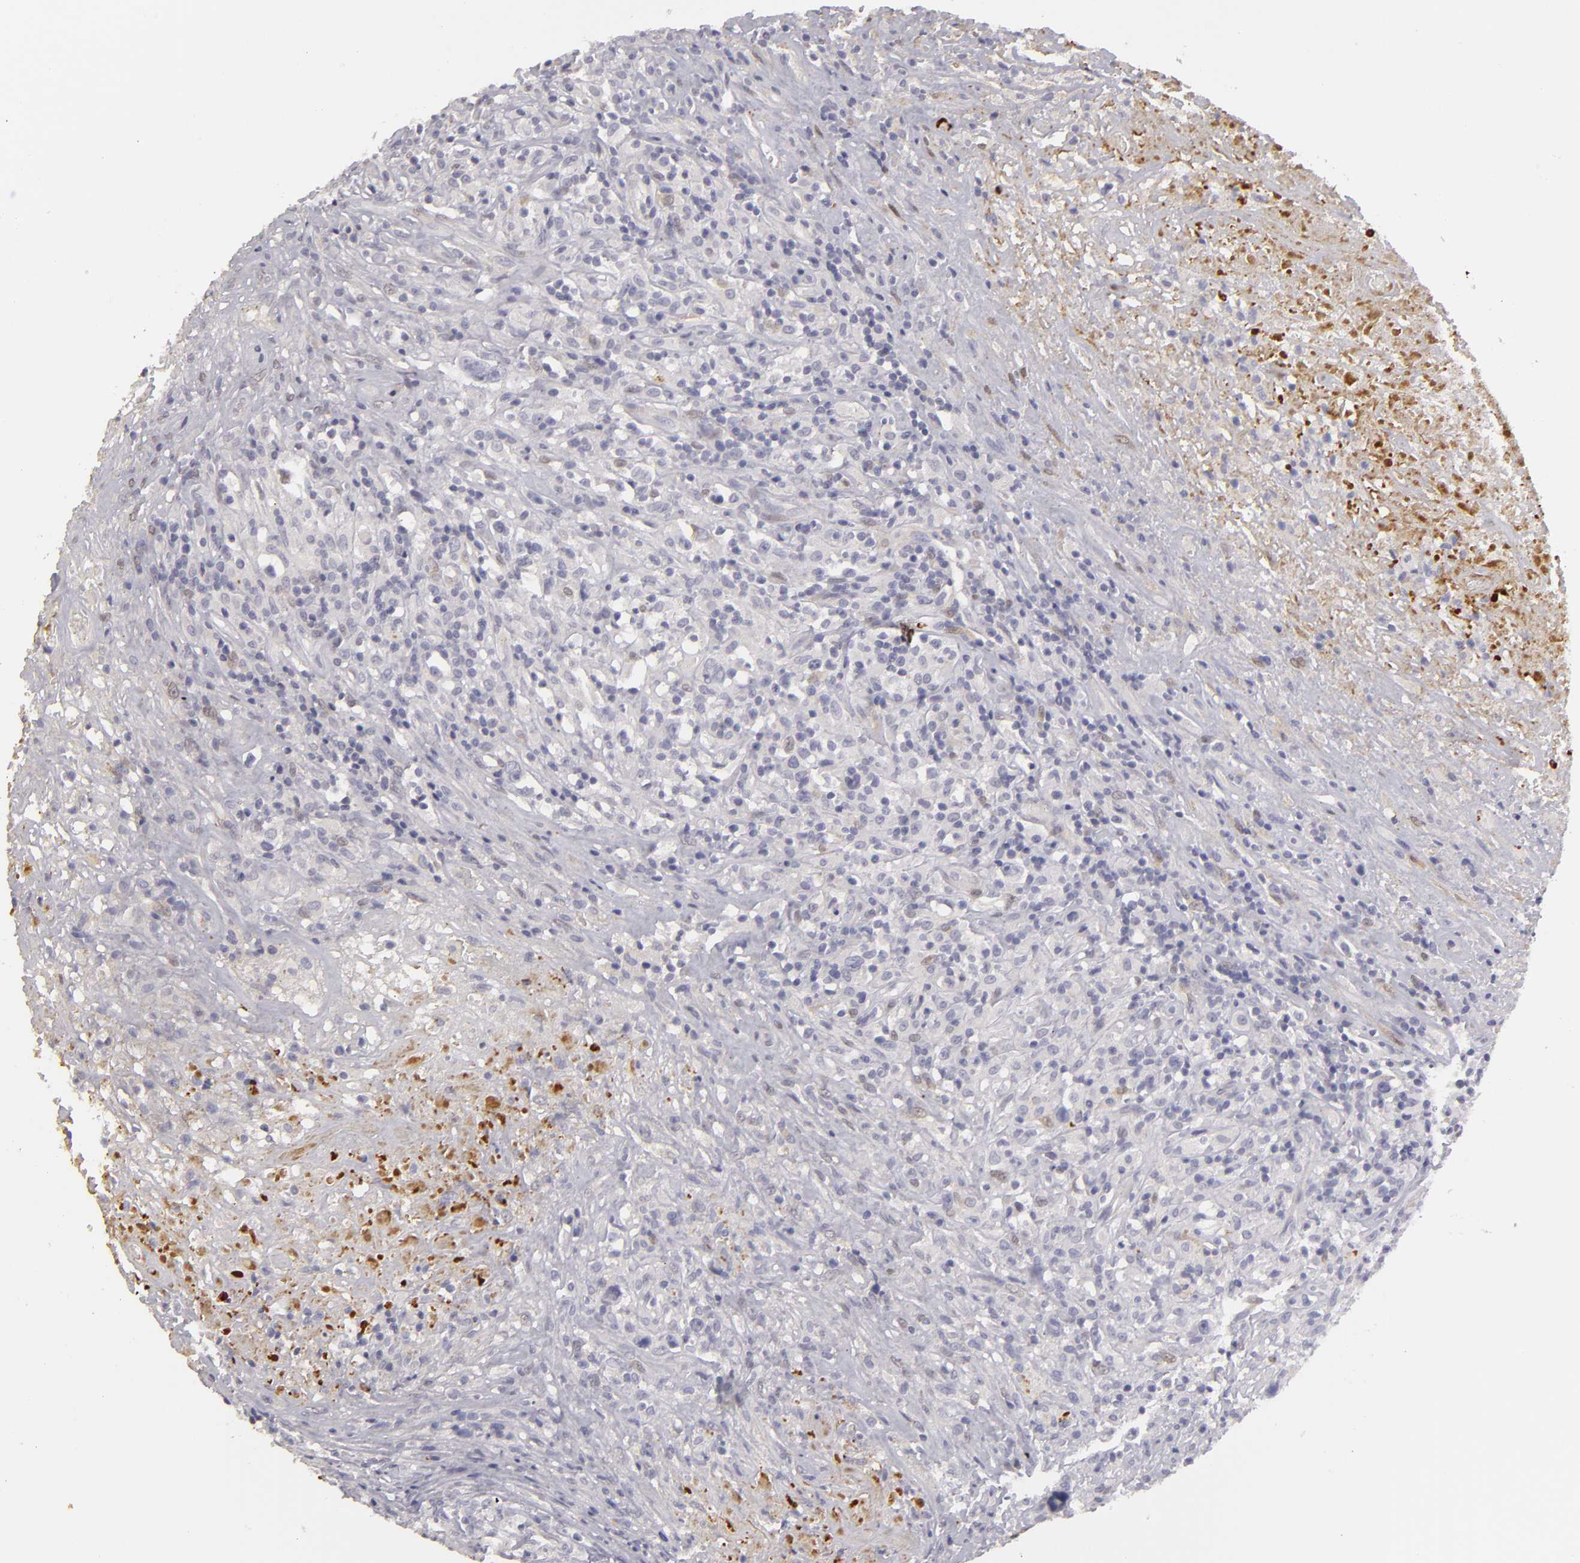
{"staining": {"intensity": "negative", "quantity": "none", "location": "none"}, "tissue": "lymphoma", "cell_type": "Tumor cells", "image_type": "cancer", "snomed": [{"axis": "morphology", "description": "Hodgkin's disease, NOS"}, {"axis": "topography", "description": "Lymph node"}], "caption": "High power microscopy histopathology image of an immunohistochemistry (IHC) micrograph of Hodgkin's disease, revealing no significant staining in tumor cells.", "gene": "EFS", "patient": {"sex": "male", "age": 46}}